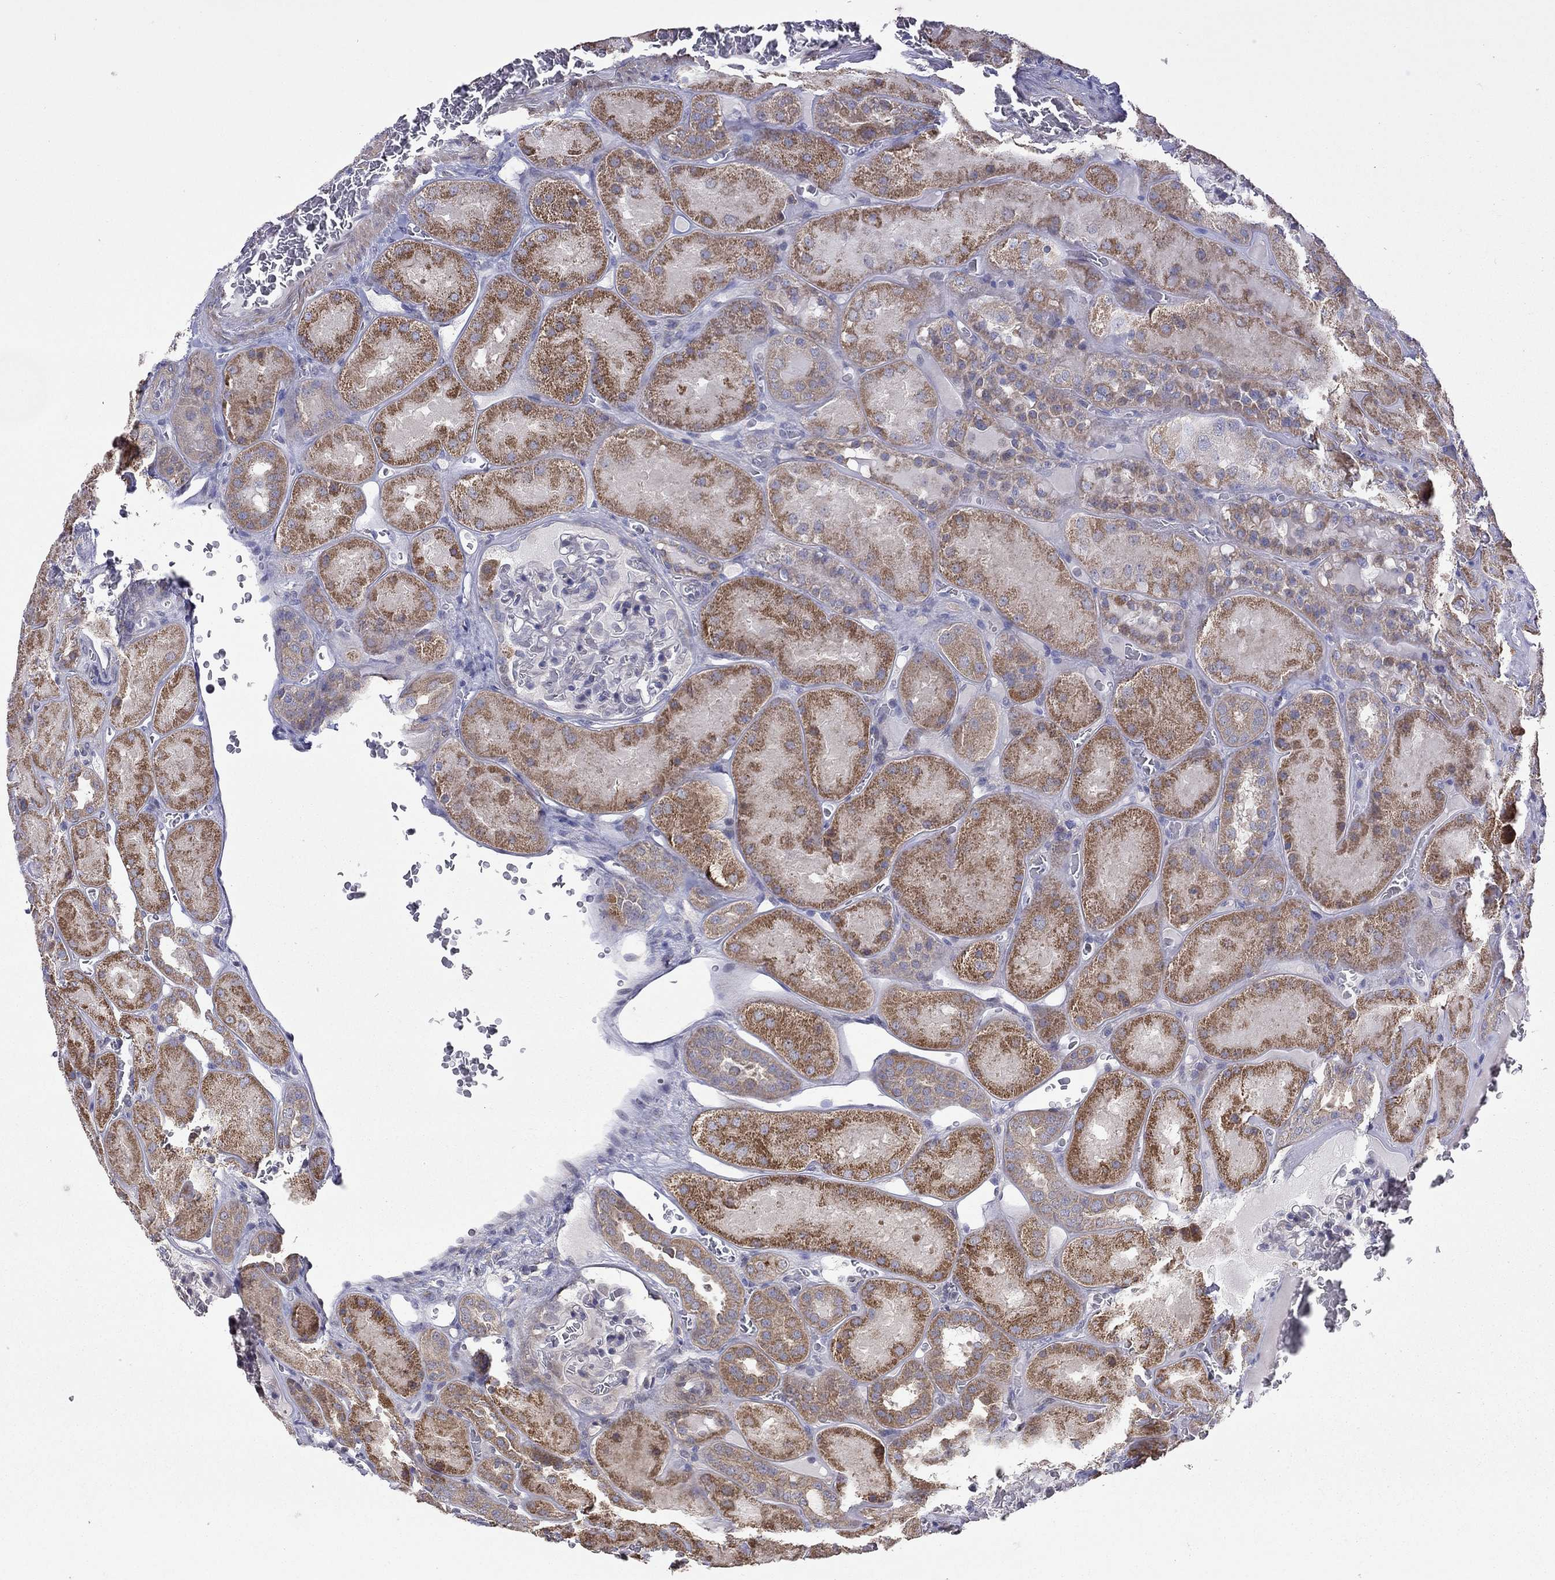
{"staining": {"intensity": "negative", "quantity": "none", "location": "none"}, "tissue": "kidney", "cell_type": "Cells in glomeruli", "image_type": "normal", "snomed": [{"axis": "morphology", "description": "Normal tissue, NOS"}, {"axis": "topography", "description": "Kidney"}], "caption": "There is no significant staining in cells in glomeruli of kidney. (DAB IHC visualized using brightfield microscopy, high magnification).", "gene": "SYTL2", "patient": {"sex": "male", "age": 73}}